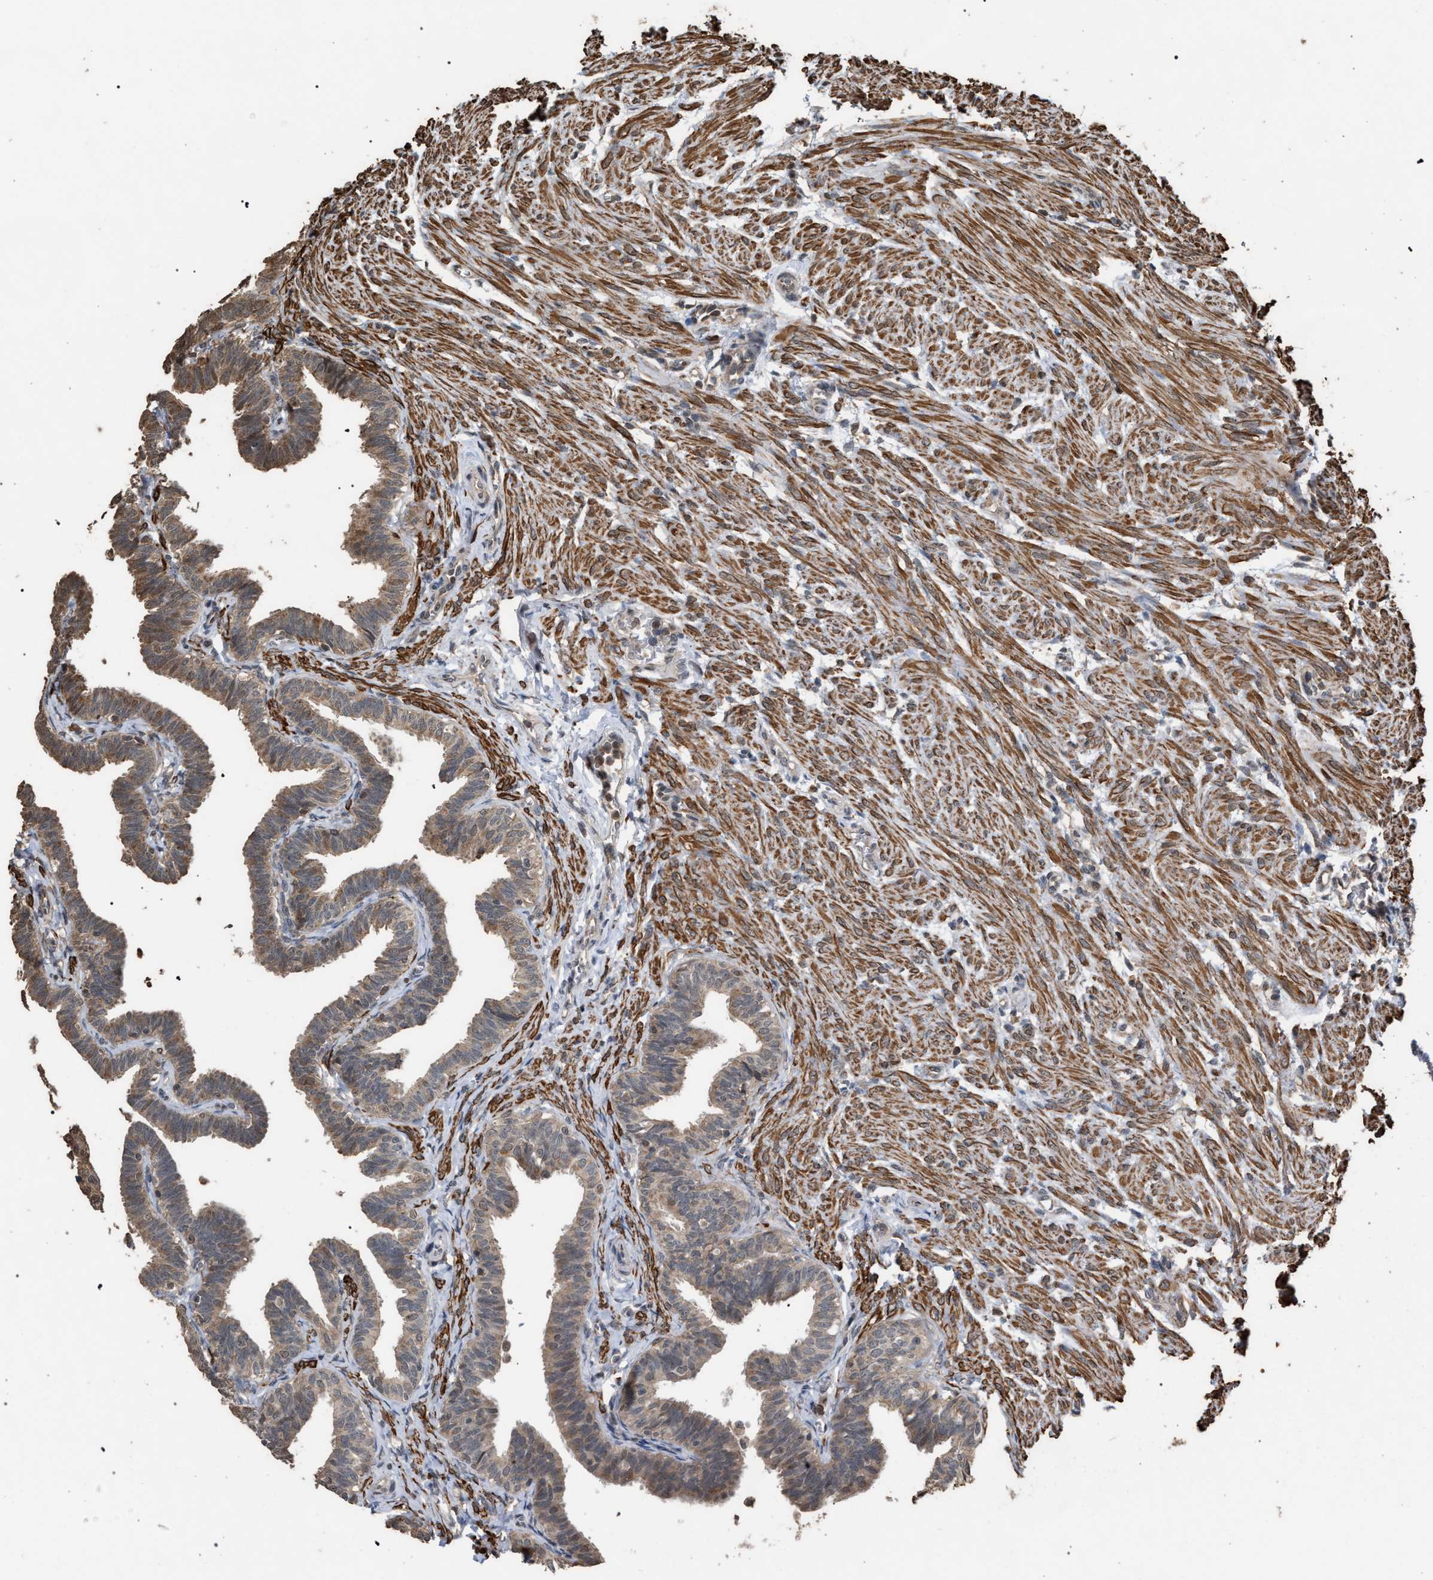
{"staining": {"intensity": "weak", "quantity": ">75%", "location": "cytoplasmic/membranous"}, "tissue": "fallopian tube", "cell_type": "Glandular cells", "image_type": "normal", "snomed": [{"axis": "morphology", "description": "Normal tissue, NOS"}, {"axis": "topography", "description": "Fallopian tube"}, {"axis": "topography", "description": "Ovary"}], "caption": "This photomicrograph exhibits immunohistochemistry (IHC) staining of normal fallopian tube, with low weak cytoplasmic/membranous expression in approximately >75% of glandular cells.", "gene": "NAA35", "patient": {"sex": "female", "age": 23}}